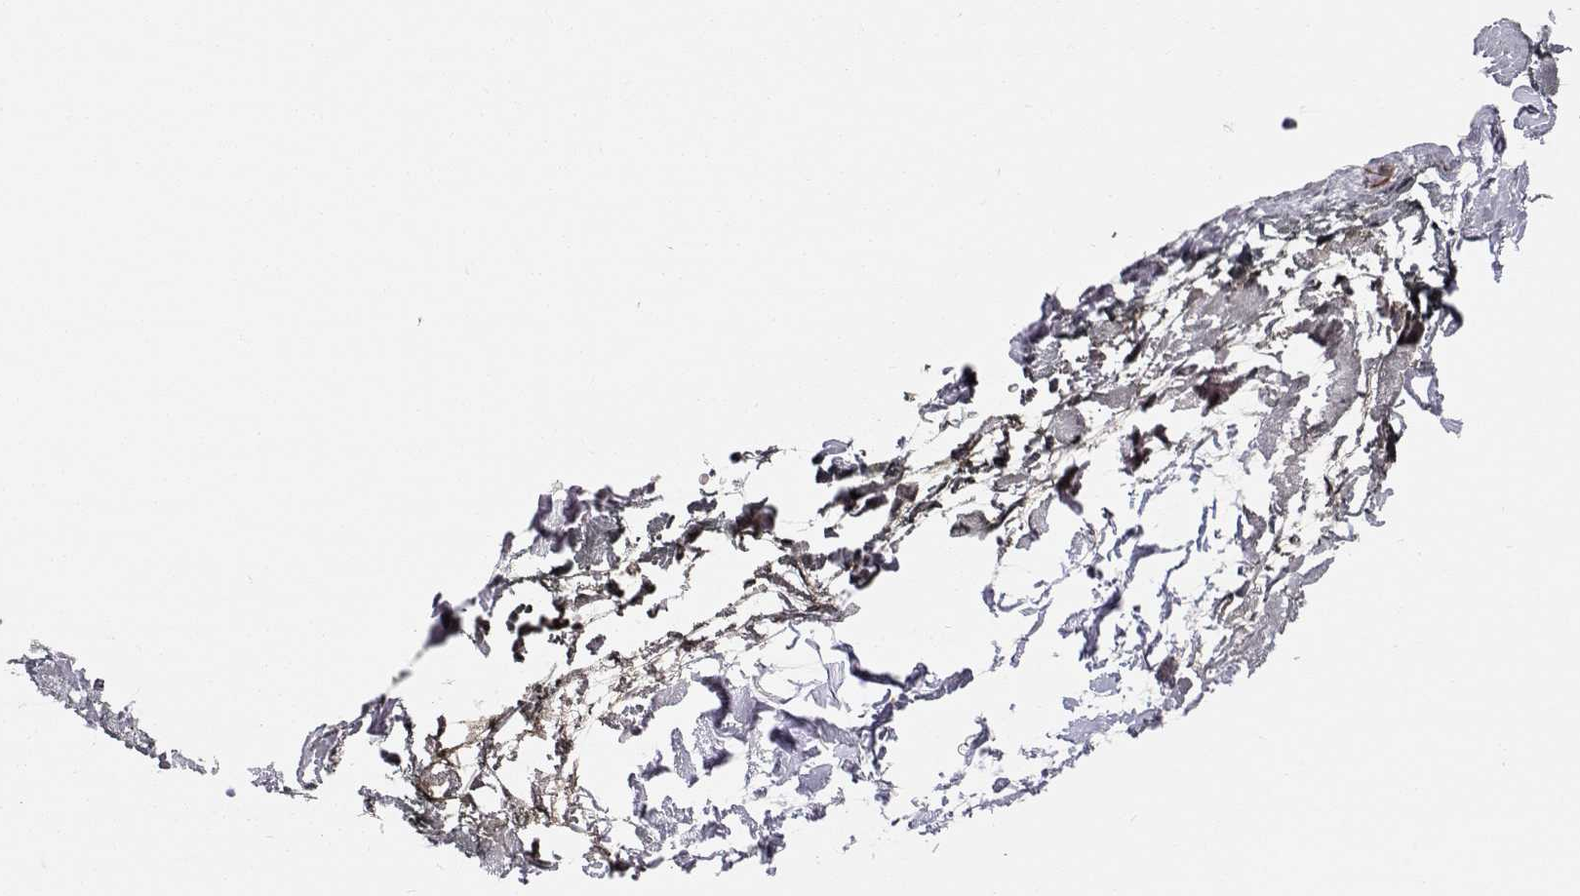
{"staining": {"intensity": "negative", "quantity": "none", "location": "none"}, "tissue": "skin", "cell_type": "Fibroblasts", "image_type": "normal", "snomed": [{"axis": "morphology", "description": "Normal tissue, NOS"}, {"axis": "topography", "description": "Skin"}], "caption": "High power microscopy histopathology image of an IHC image of benign skin, revealing no significant expression in fibroblasts.", "gene": "GPR174", "patient": {"sex": "female", "age": 34}}